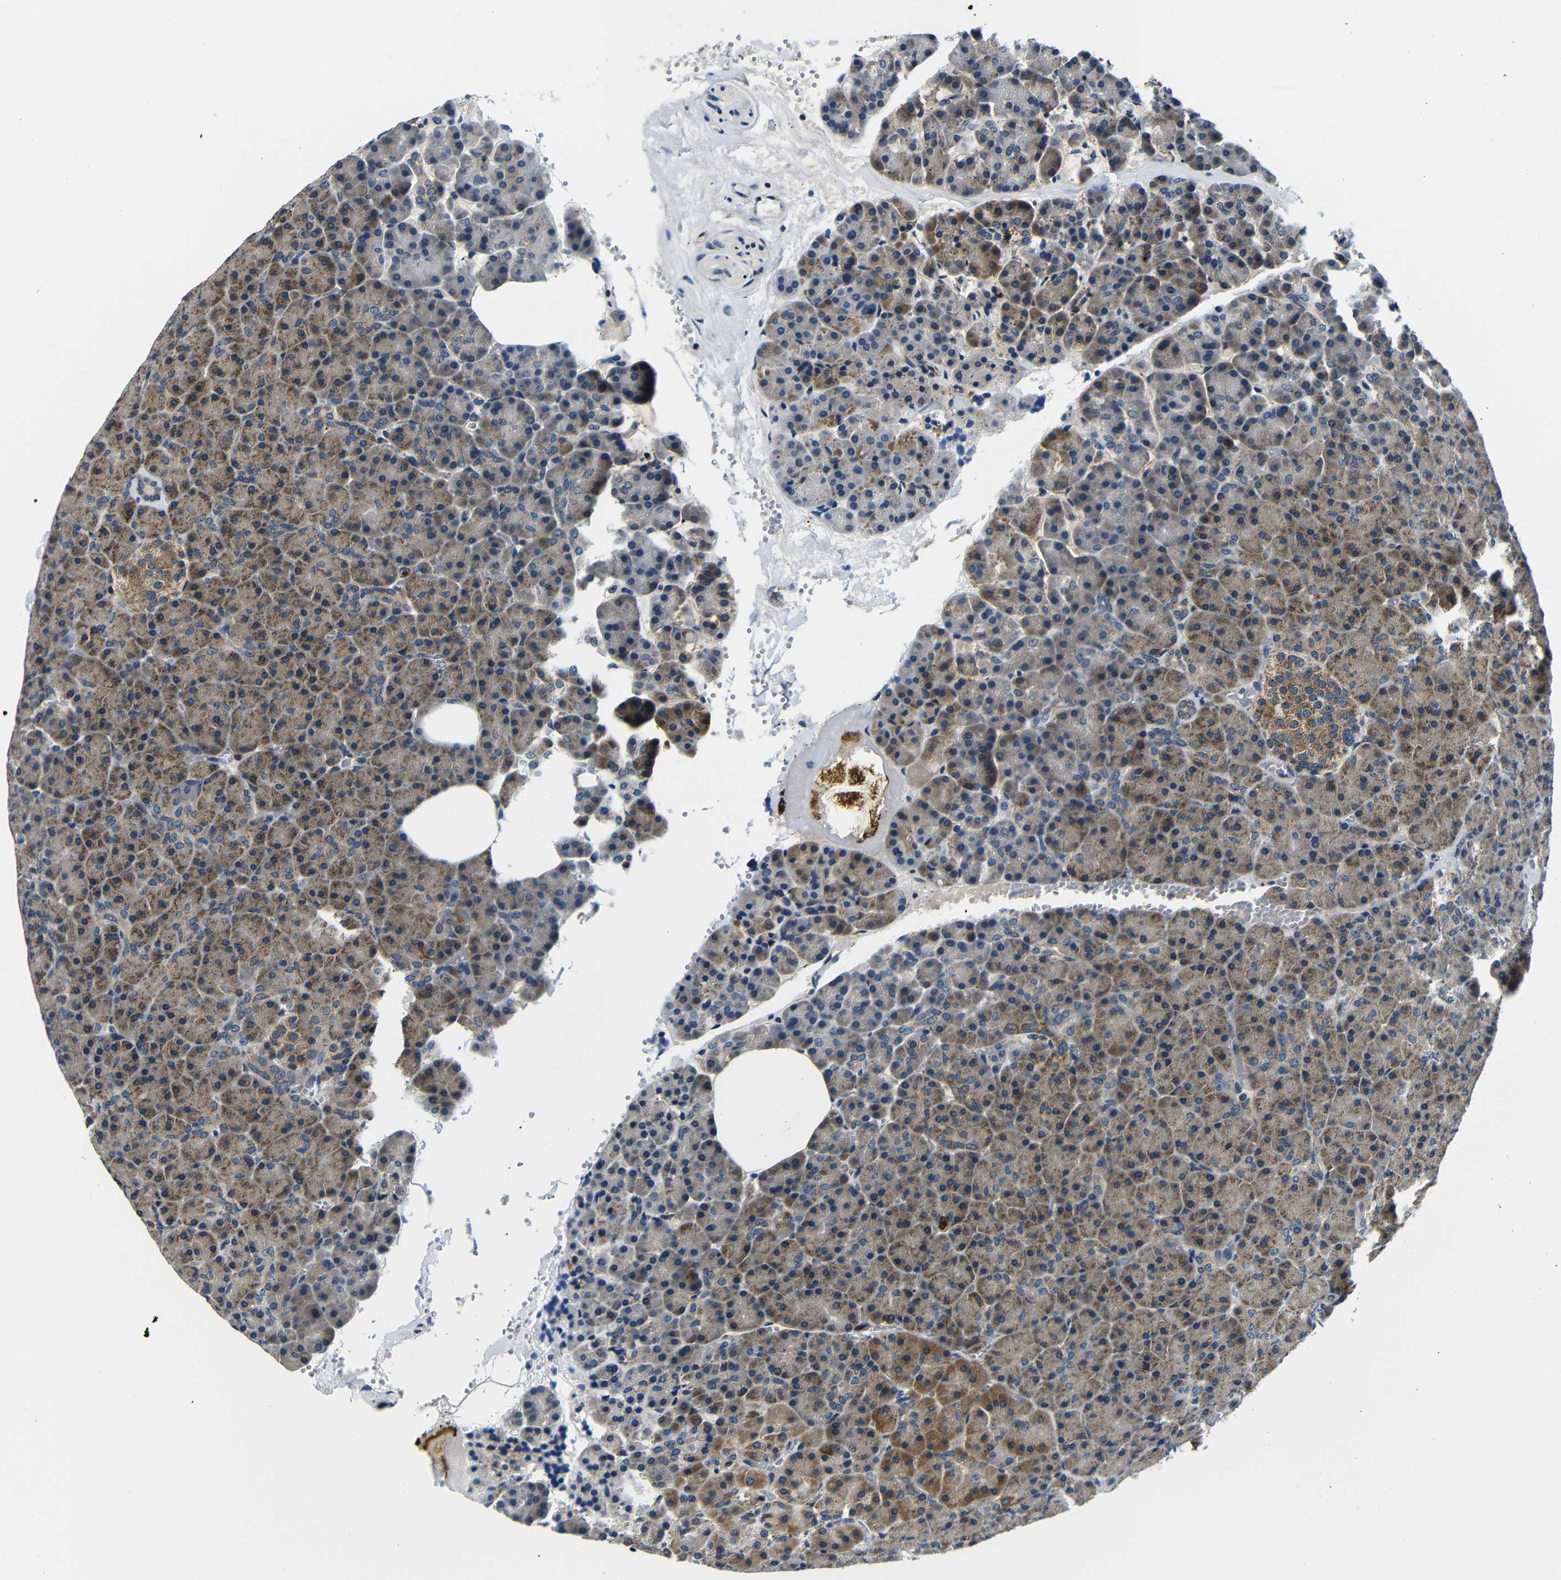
{"staining": {"intensity": "moderate", "quantity": ">75%", "location": "cytoplasmic/membranous"}, "tissue": "pancreas", "cell_type": "Exocrine glandular cells", "image_type": "normal", "snomed": [{"axis": "morphology", "description": "Normal tissue, NOS"}, {"axis": "topography", "description": "Pancreas"}], "caption": "Benign pancreas was stained to show a protein in brown. There is medium levels of moderate cytoplasmic/membranous staining in about >75% of exocrine glandular cells. (brown staining indicates protein expression, while blue staining denotes nuclei).", "gene": "FKBP14", "patient": {"sex": "female", "age": 35}}